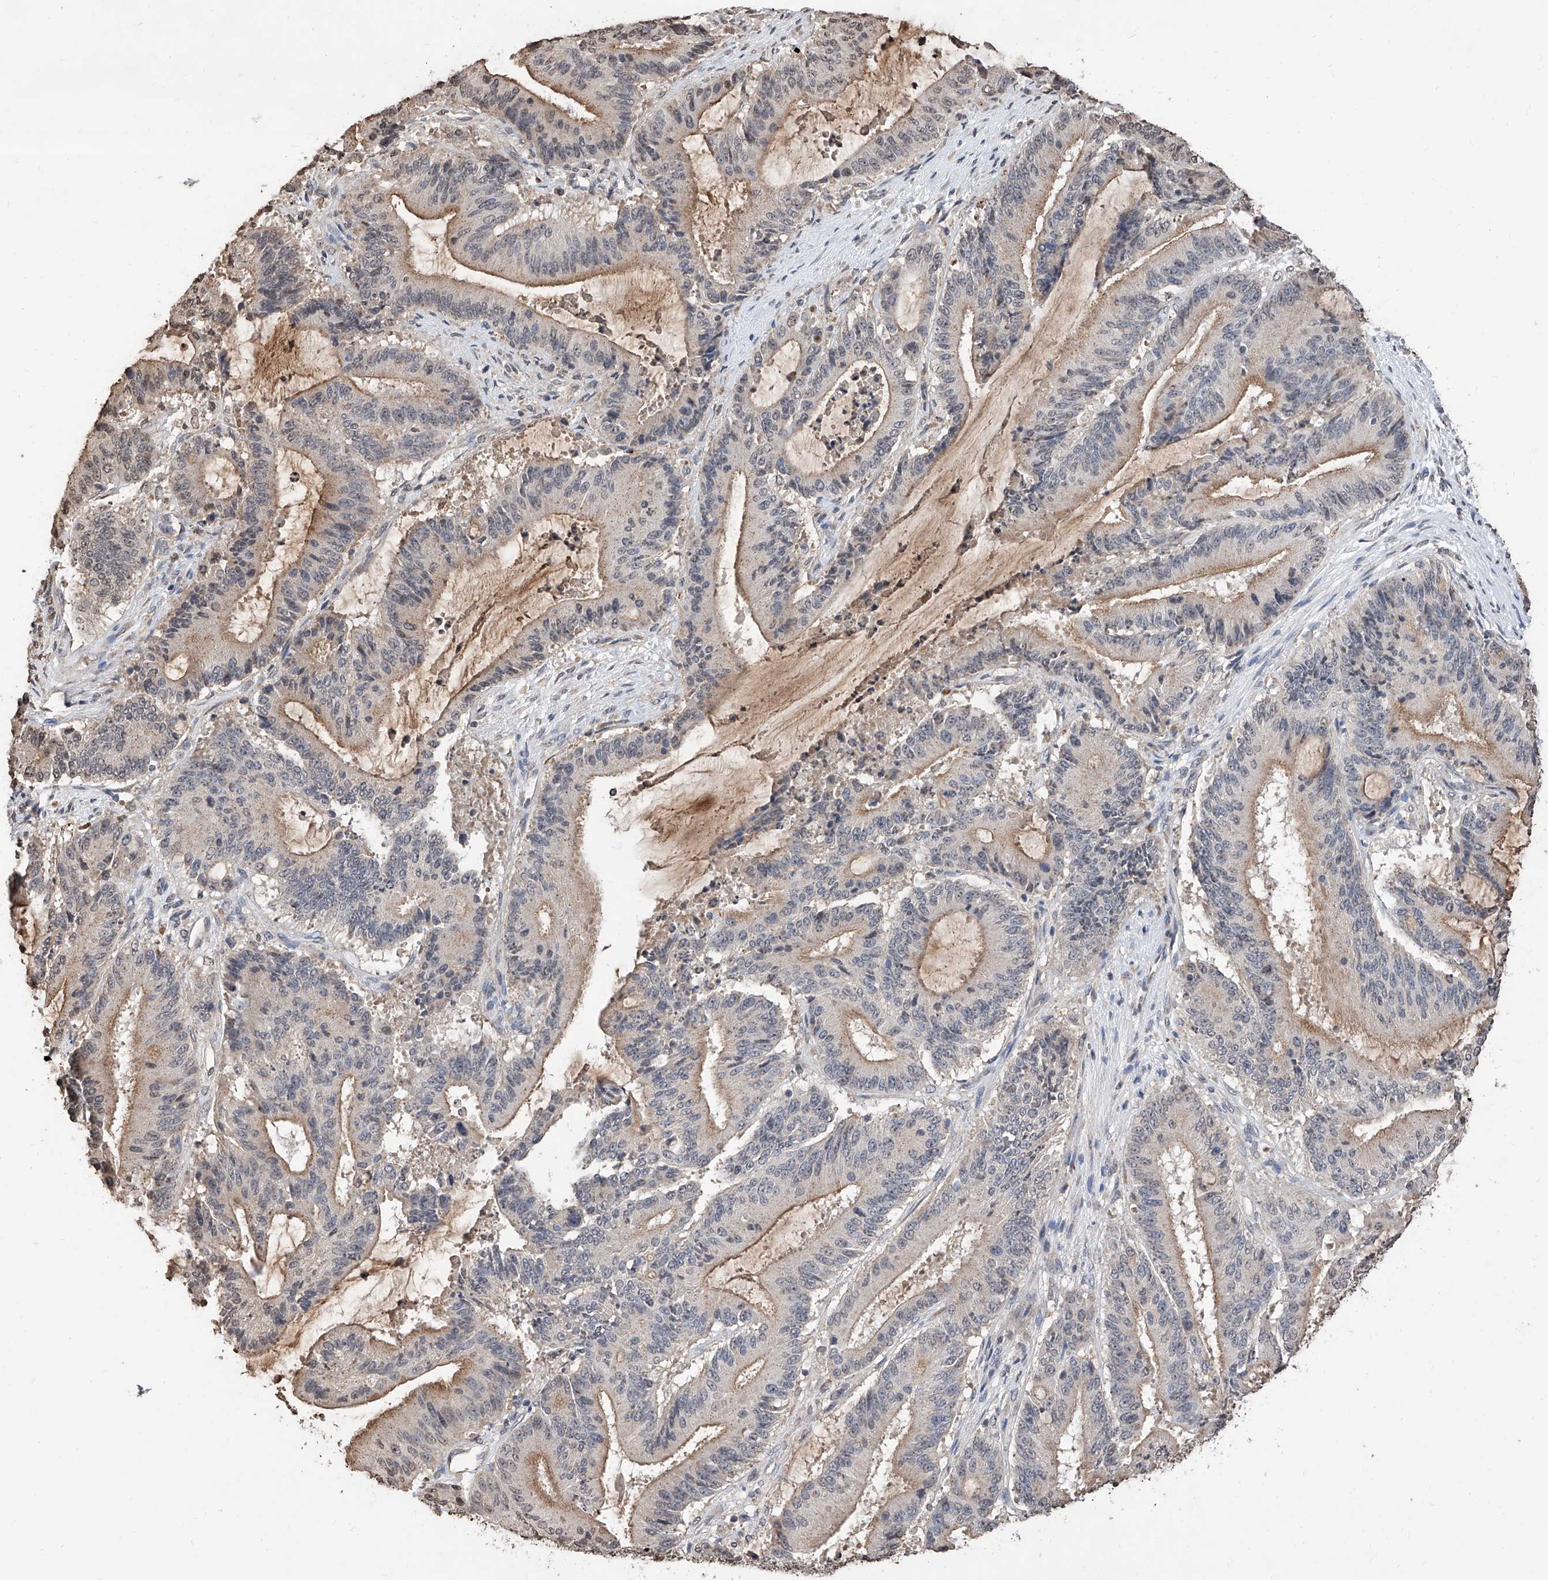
{"staining": {"intensity": "weak", "quantity": "25%-75%", "location": "cytoplasmic/membranous"}, "tissue": "liver cancer", "cell_type": "Tumor cells", "image_type": "cancer", "snomed": [{"axis": "morphology", "description": "Normal tissue, NOS"}, {"axis": "morphology", "description": "Cholangiocarcinoma"}, {"axis": "topography", "description": "Liver"}, {"axis": "topography", "description": "Peripheral nerve tissue"}], "caption": "A brown stain highlights weak cytoplasmic/membranous positivity of a protein in liver cancer tumor cells.", "gene": "RP9", "patient": {"sex": "female", "age": 73}}